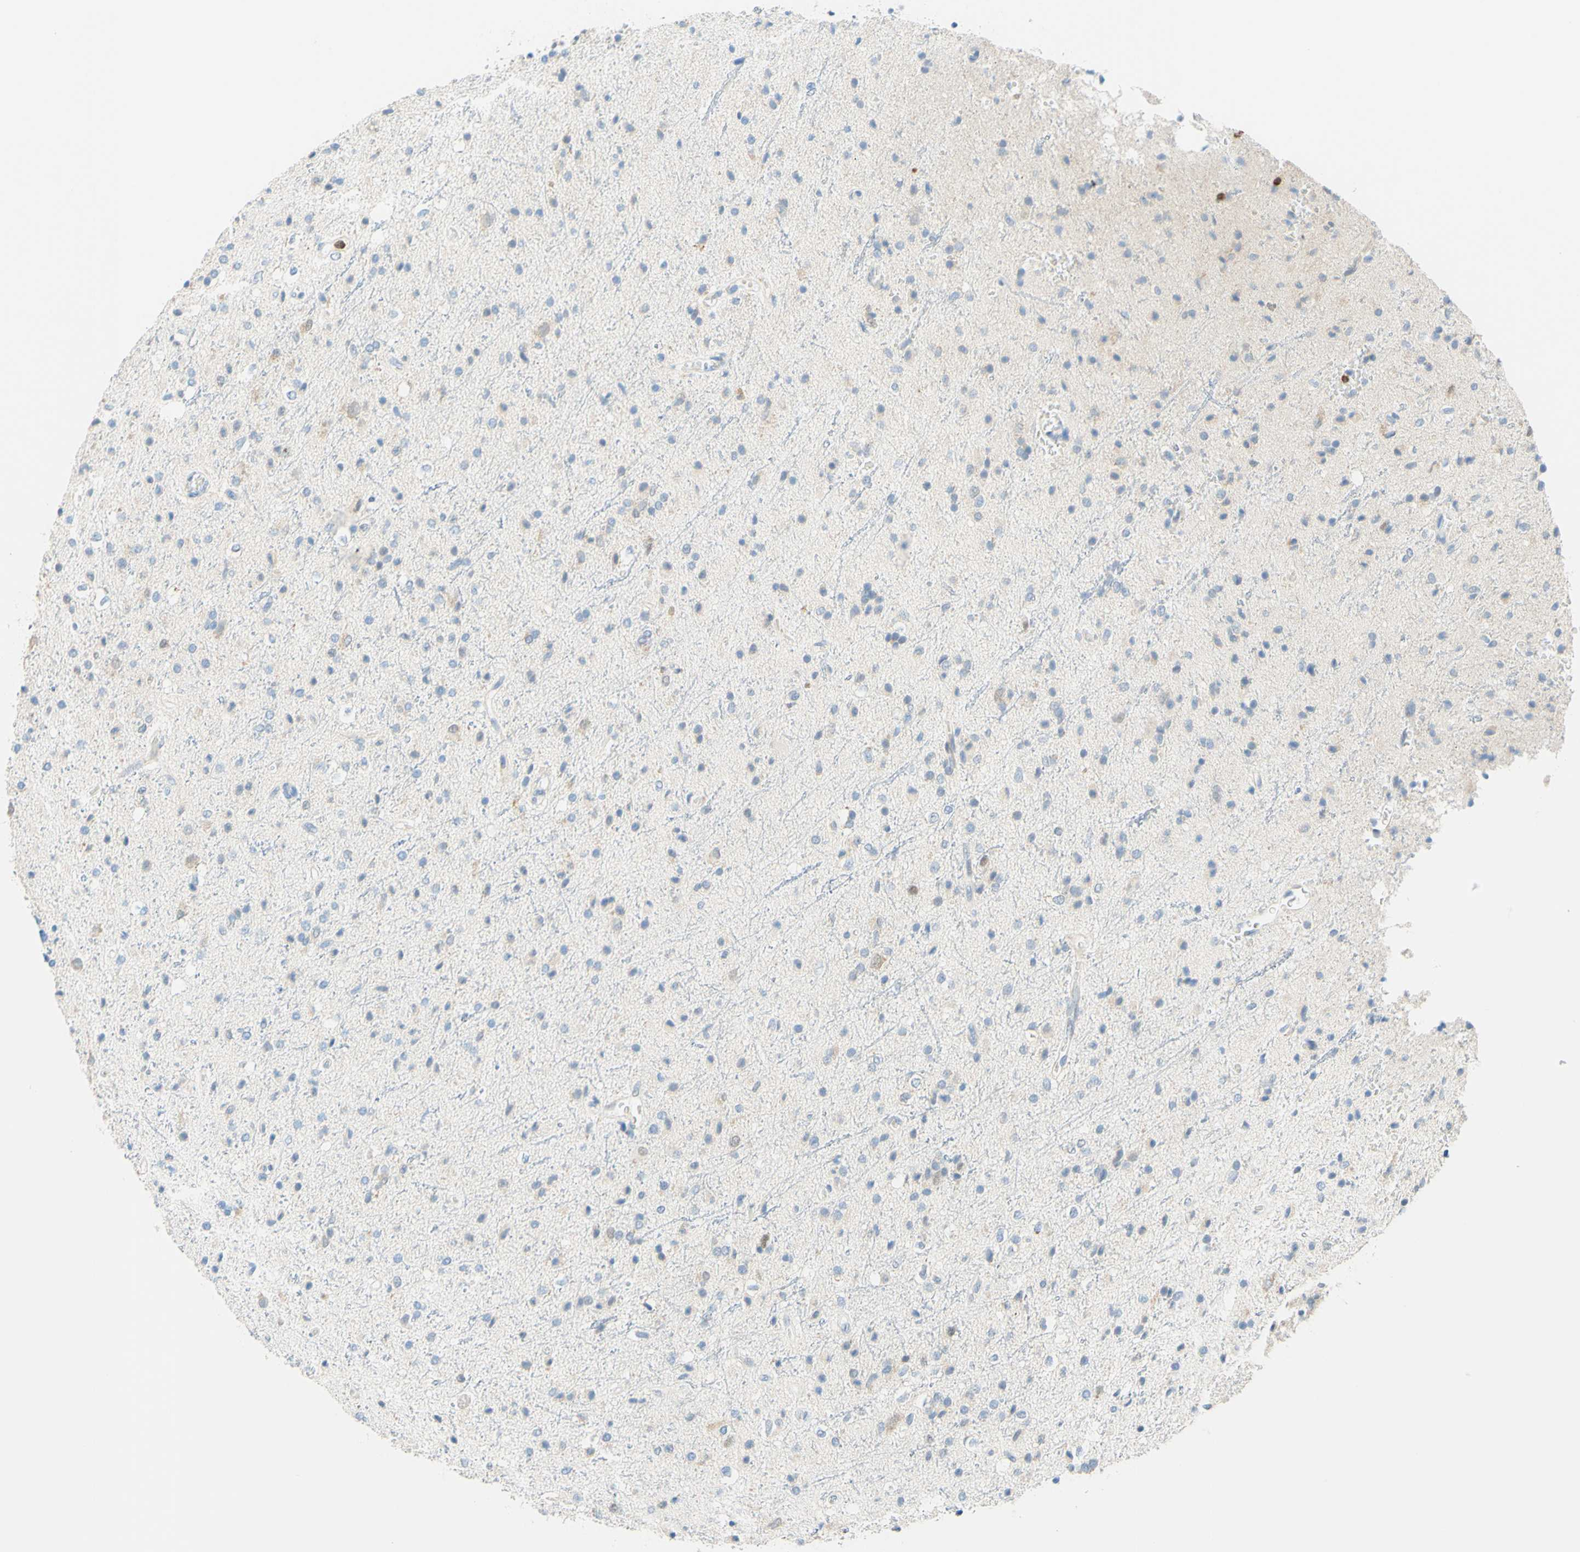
{"staining": {"intensity": "weak", "quantity": "<25%", "location": "cytoplasmic/membranous"}, "tissue": "glioma", "cell_type": "Tumor cells", "image_type": "cancer", "snomed": [{"axis": "morphology", "description": "Glioma, malignant, High grade"}, {"axis": "topography", "description": "Brain"}], "caption": "Immunohistochemical staining of malignant high-grade glioma reveals no significant staining in tumor cells.", "gene": "TREM2", "patient": {"sex": "male", "age": 47}}